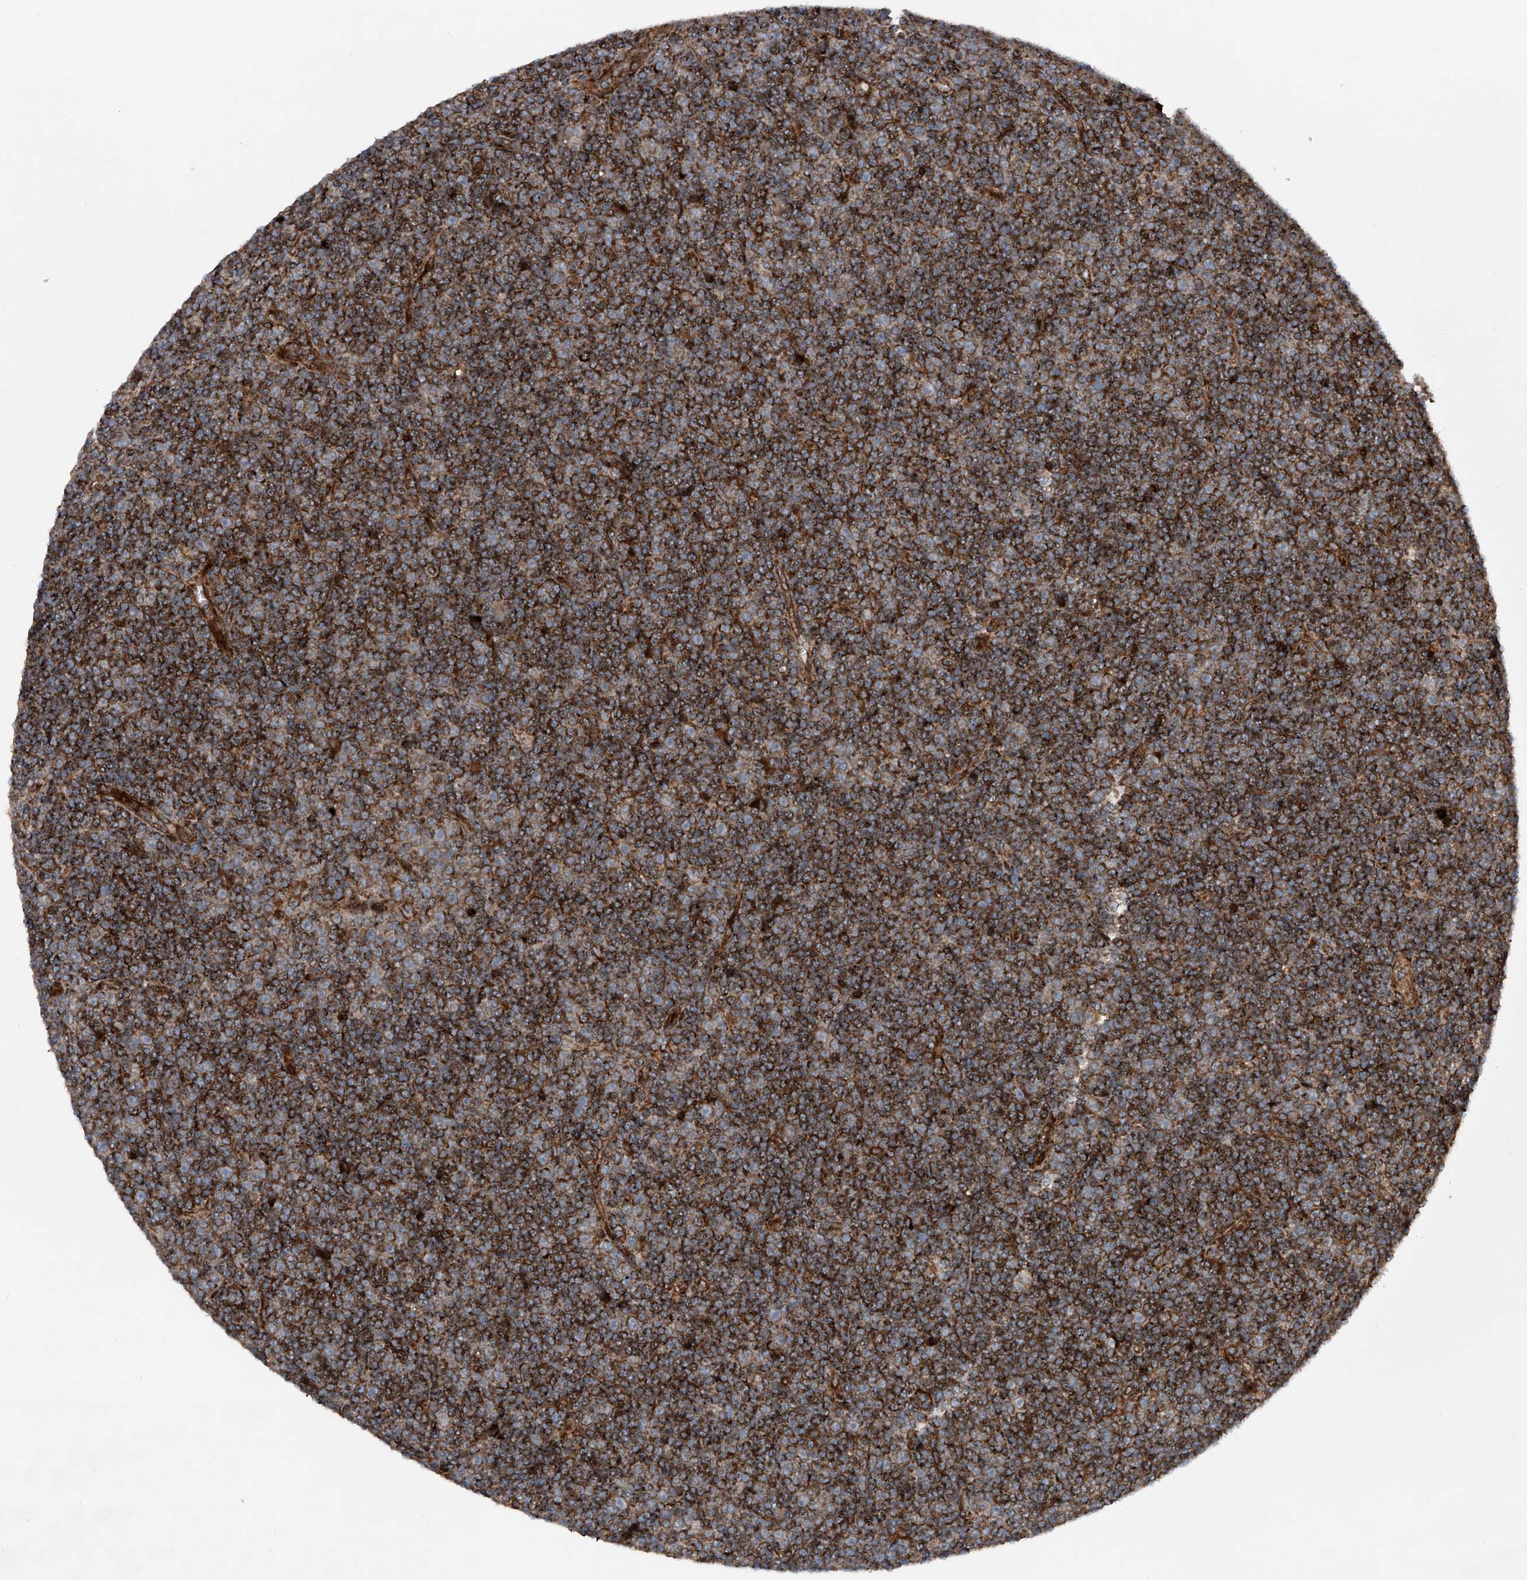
{"staining": {"intensity": "strong", "quantity": ">75%", "location": "cytoplasmic/membranous"}, "tissue": "lymphoma", "cell_type": "Tumor cells", "image_type": "cancer", "snomed": [{"axis": "morphology", "description": "Malignant lymphoma, non-Hodgkin's type, Low grade"}, {"axis": "topography", "description": "Lymph node"}], "caption": "Malignant lymphoma, non-Hodgkin's type (low-grade) stained for a protein (brown) exhibits strong cytoplasmic/membranous positive positivity in about >75% of tumor cells.", "gene": "DAD1", "patient": {"sex": "female", "age": 67}}